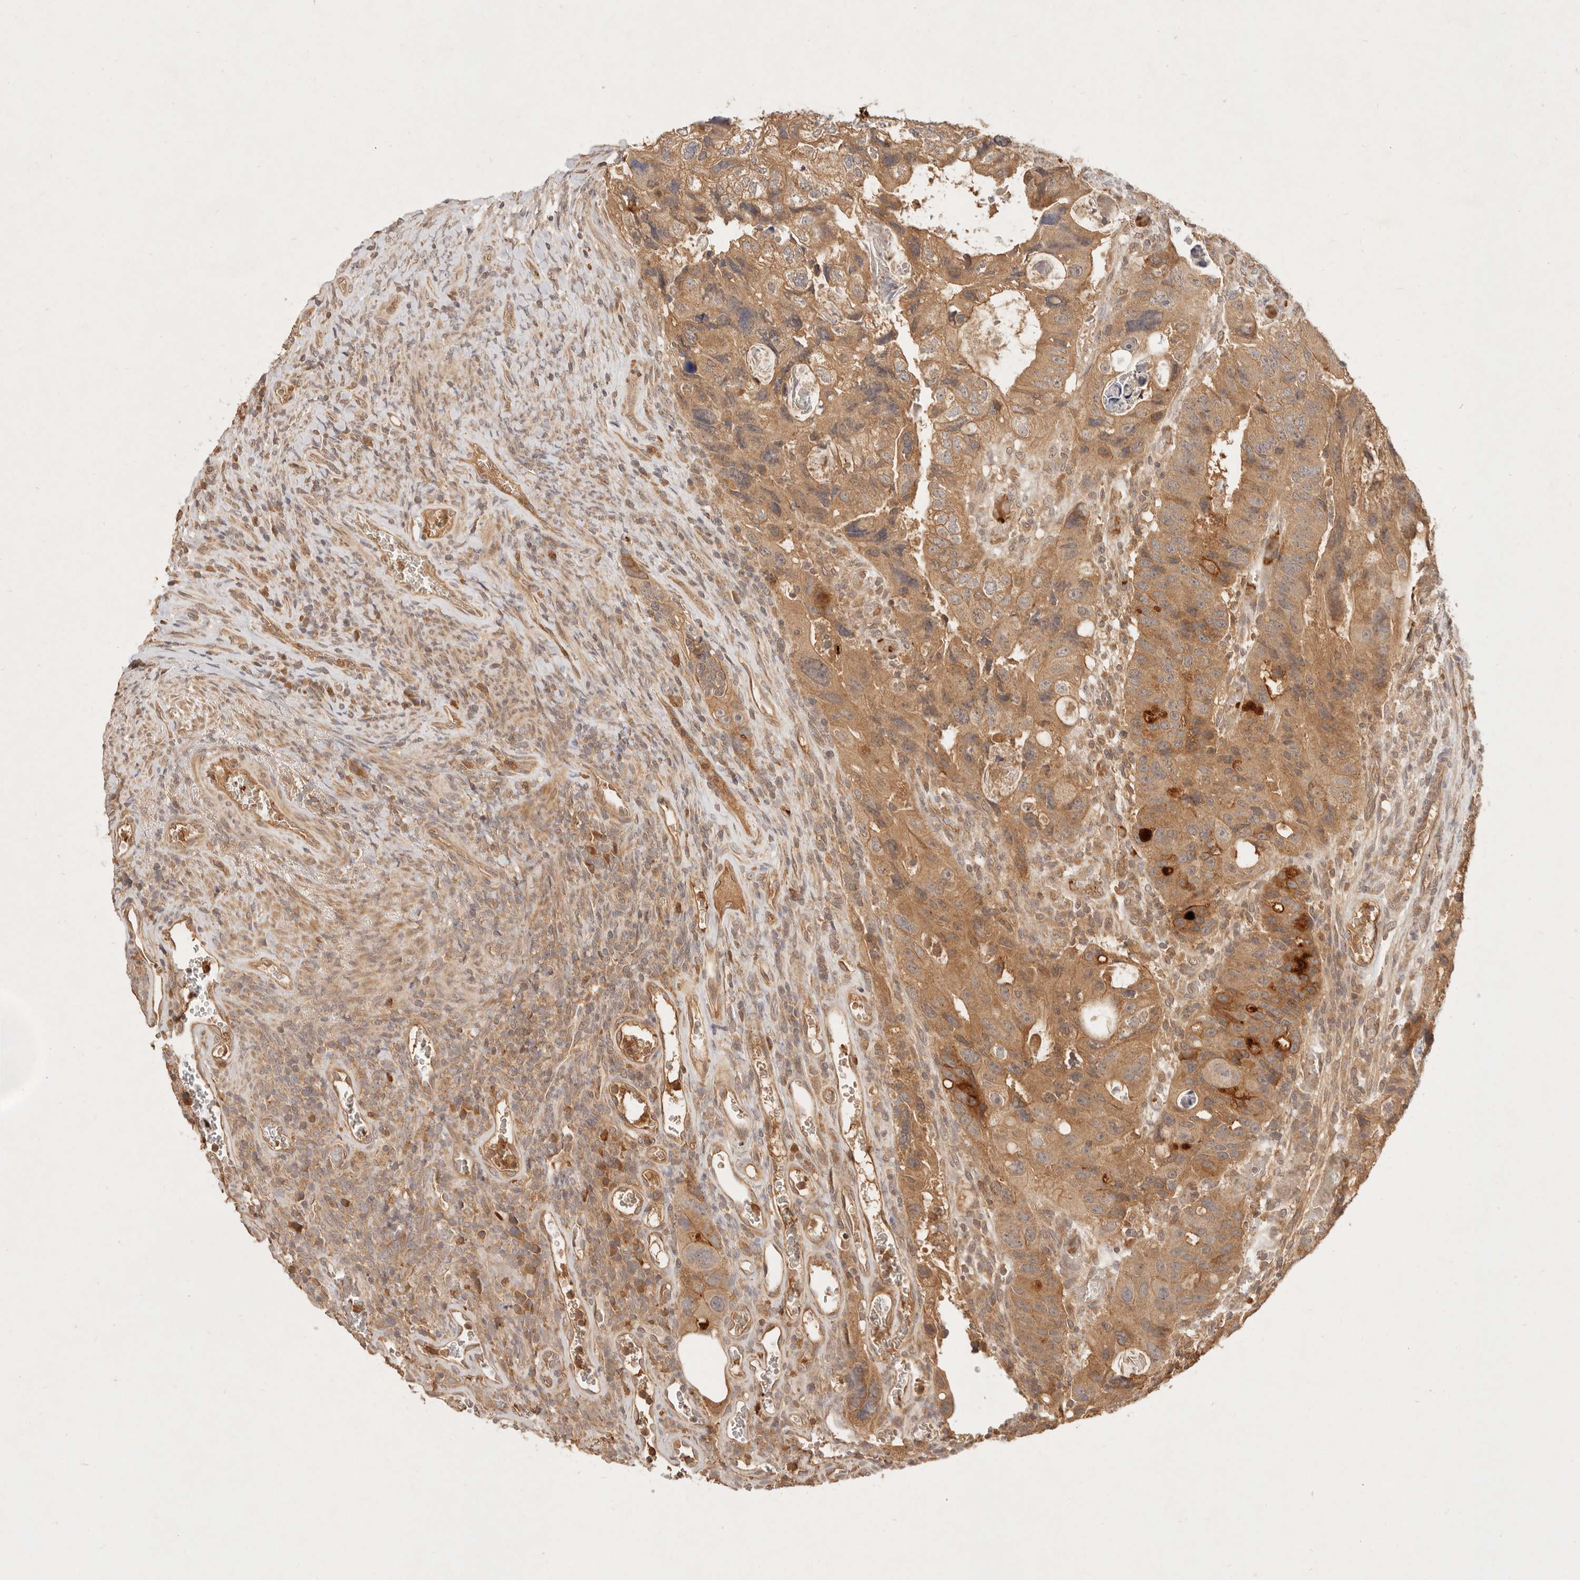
{"staining": {"intensity": "moderate", "quantity": ">75%", "location": "cytoplasmic/membranous"}, "tissue": "colorectal cancer", "cell_type": "Tumor cells", "image_type": "cancer", "snomed": [{"axis": "morphology", "description": "Adenocarcinoma, NOS"}, {"axis": "topography", "description": "Rectum"}], "caption": "Adenocarcinoma (colorectal) stained with a protein marker reveals moderate staining in tumor cells.", "gene": "FREM2", "patient": {"sex": "male", "age": 59}}